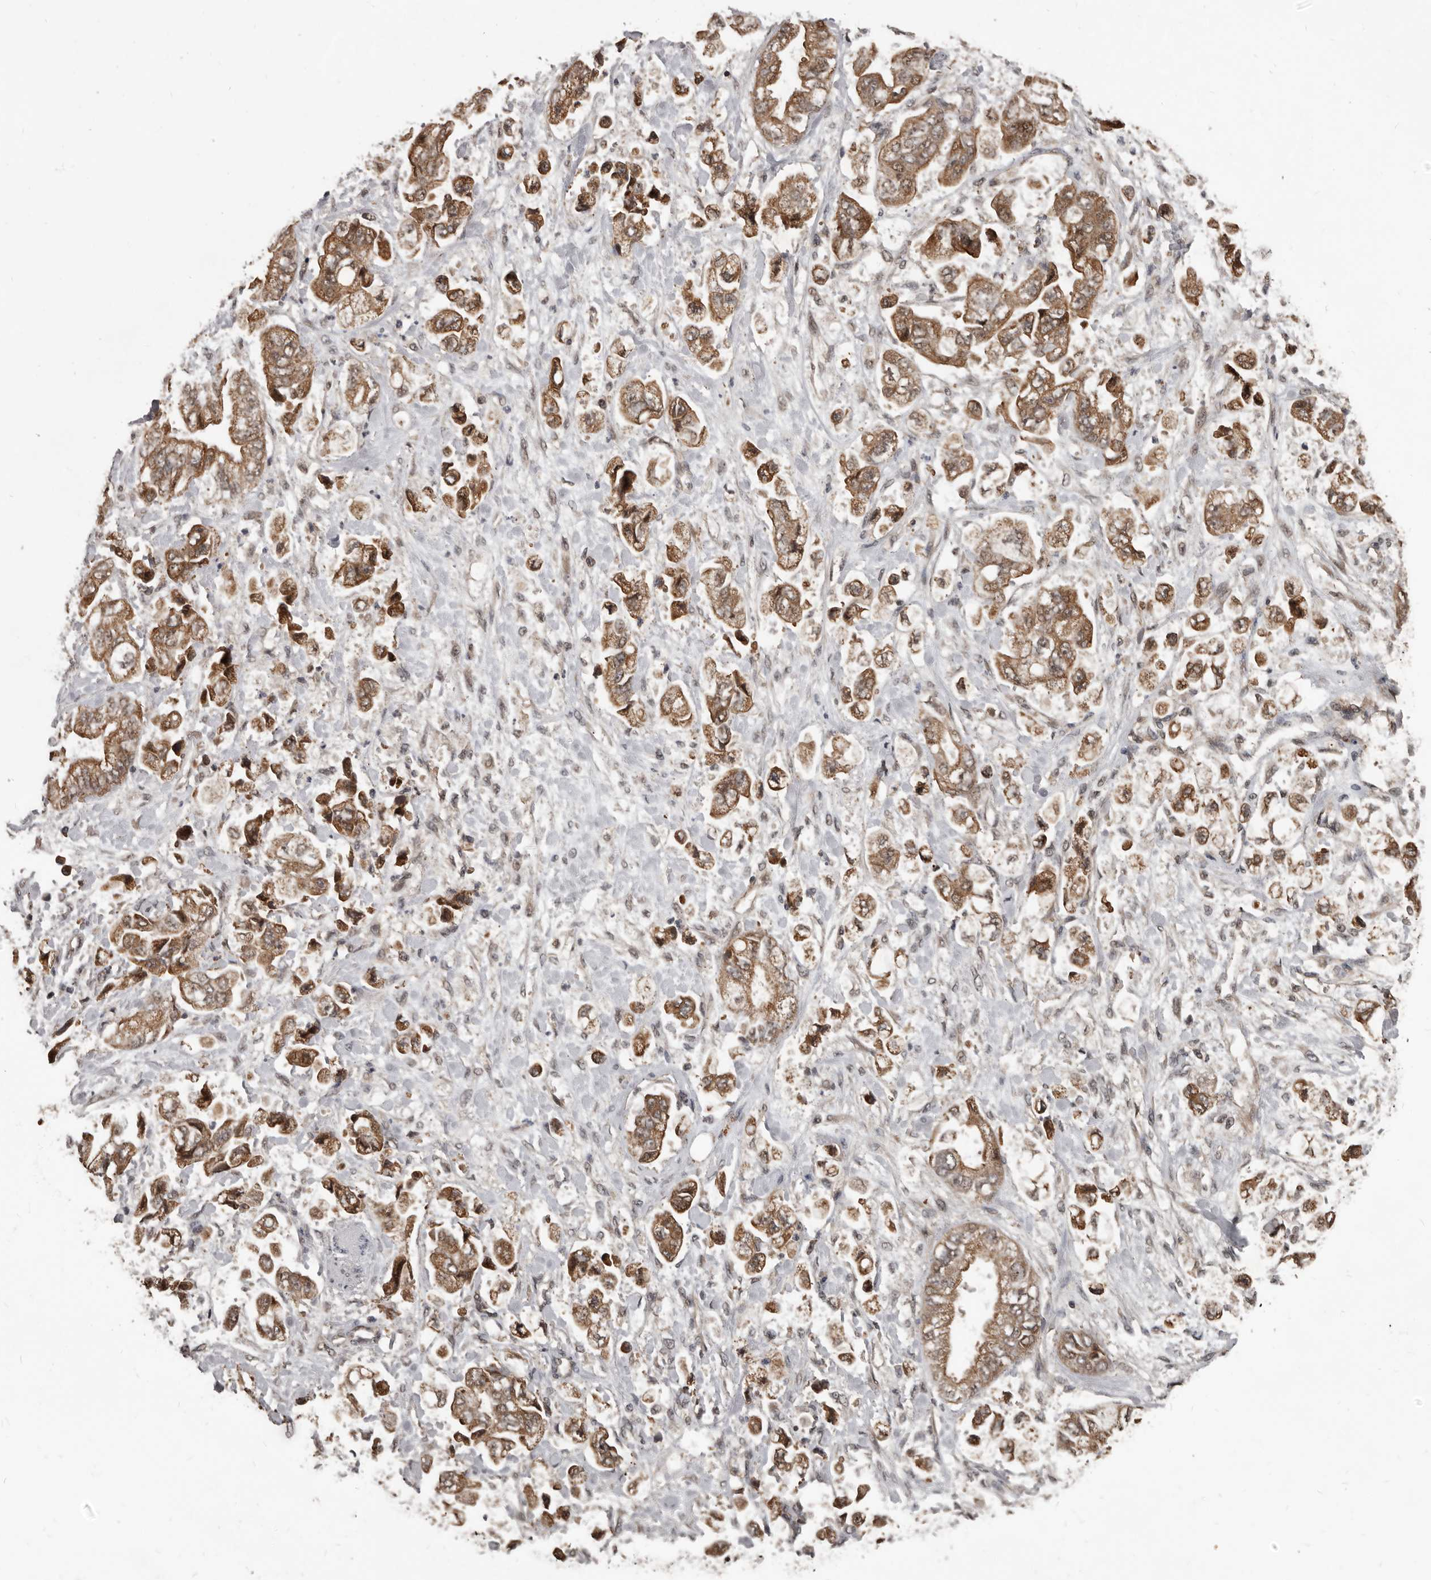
{"staining": {"intensity": "moderate", "quantity": ">75%", "location": "cytoplasmic/membranous,nuclear"}, "tissue": "stomach cancer", "cell_type": "Tumor cells", "image_type": "cancer", "snomed": [{"axis": "morphology", "description": "Normal tissue, NOS"}, {"axis": "morphology", "description": "Adenocarcinoma, NOS"}, {"axis": "topography", "description": "Stomach"}], "caption": "Immunohistochemistry (IHC) of stomach adenocarcinoma reveals medium levels of moderate cytoplasmic/membranous and nuclear expression in approximately >75% of tumor cells.", "gene": "AHR", "patient": {"sex": "male", "age": 62}}